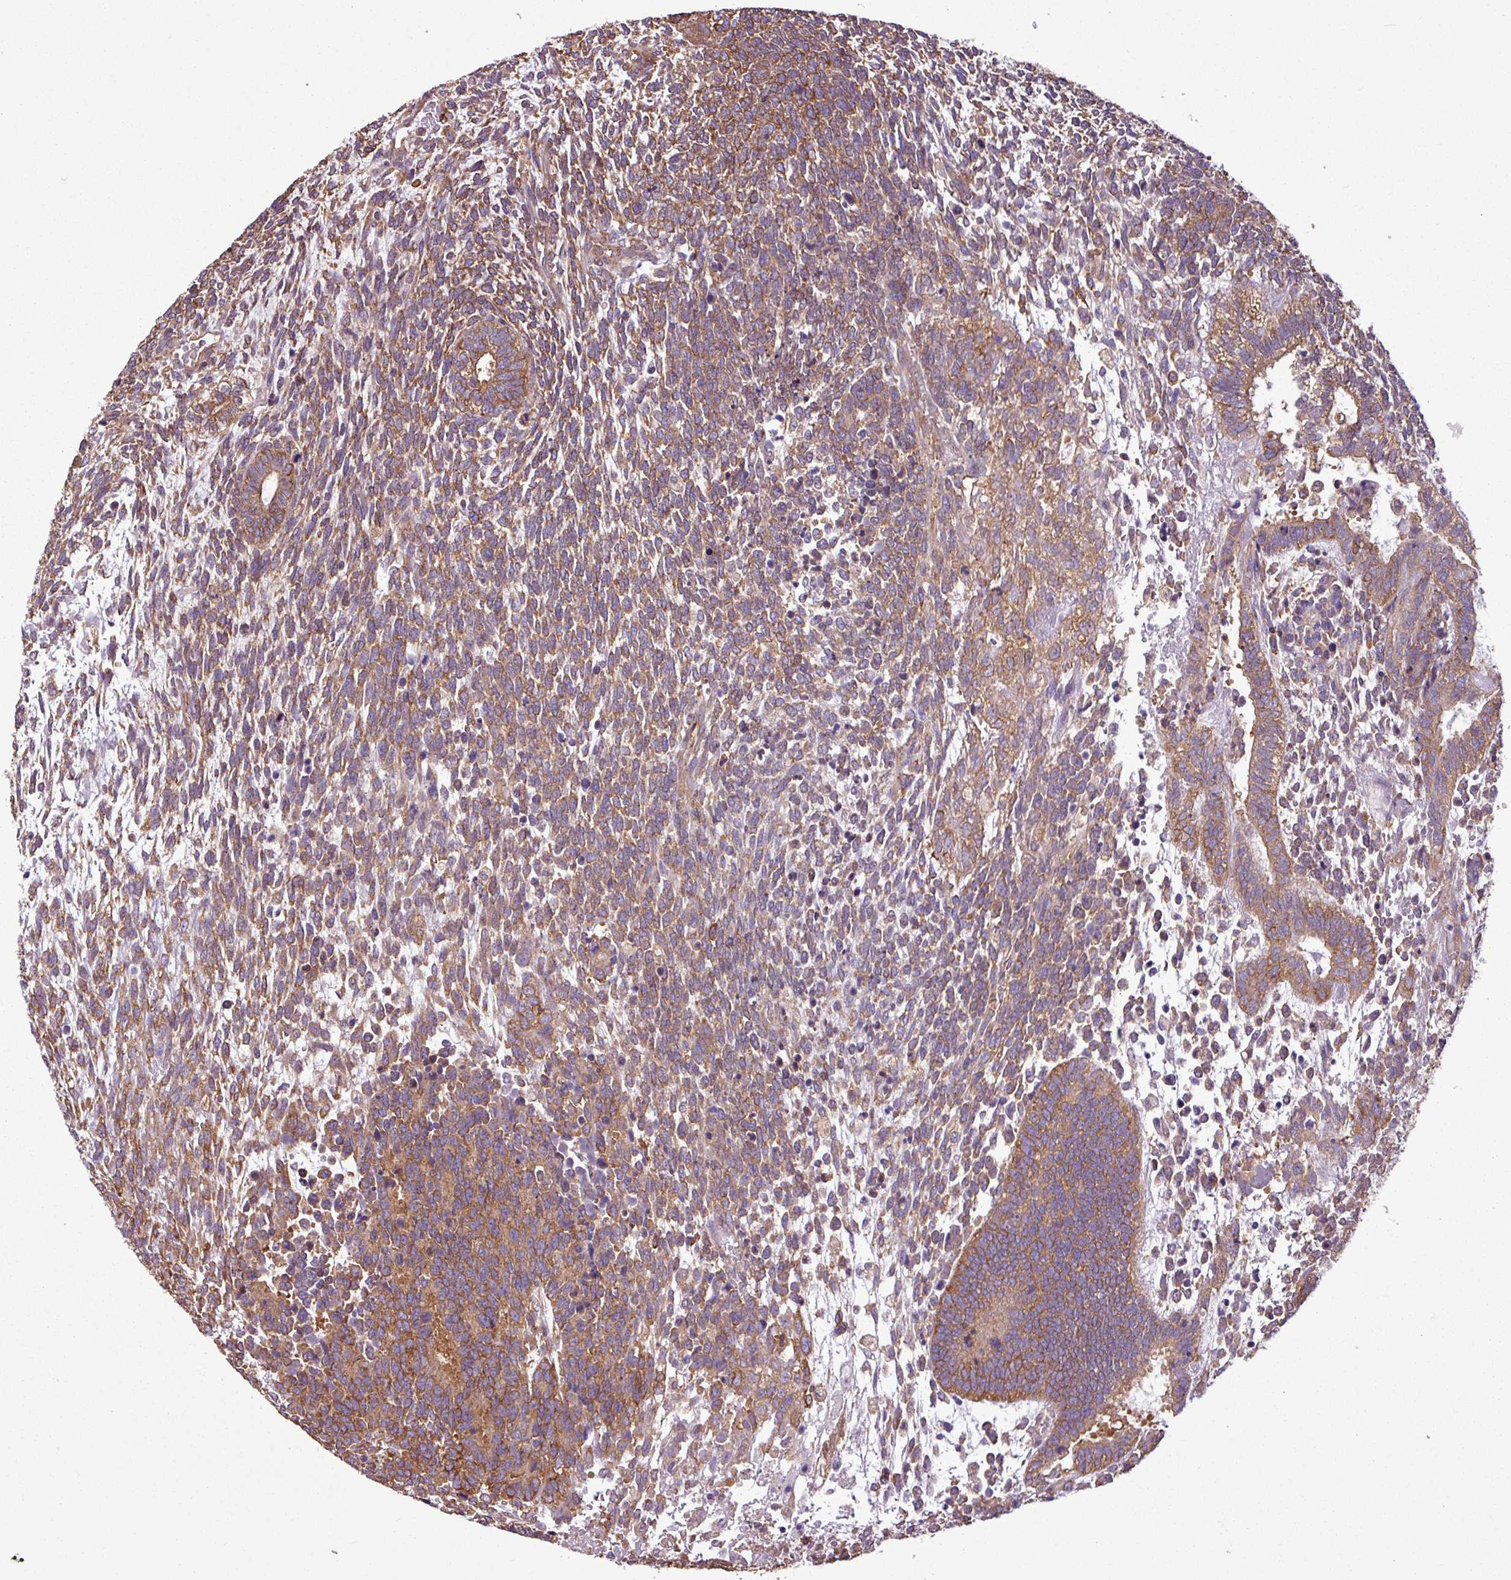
{"staining": {"intensity": "moderate", "quantity": ">75%", "location": "cytoplasmic/membranous"}, "tissue": "testis cancer", "cell_type": "Tumor cells", "image_type": "cancer", "snomed": [{"axis": "morphology", "description": "Carcinoma, Embryonal, NOS"}, {"axis": "topography", "description": "Testis"}], "caption": "Immunohistochemical staining of testis cancer (embryonal carcinoma) demonstrates moderate cytoplasmic/membranous protein positivity in approximately >75% of tumor cells. The protein of interest is stained brown, and the nuclei are stained in blue (DAB (3,3'-diaminobenzidine) IHC with brightfield microscopy, high magnification).", "gene": "PACSIN2", "patient": {"sex": "male", "age": 23}}